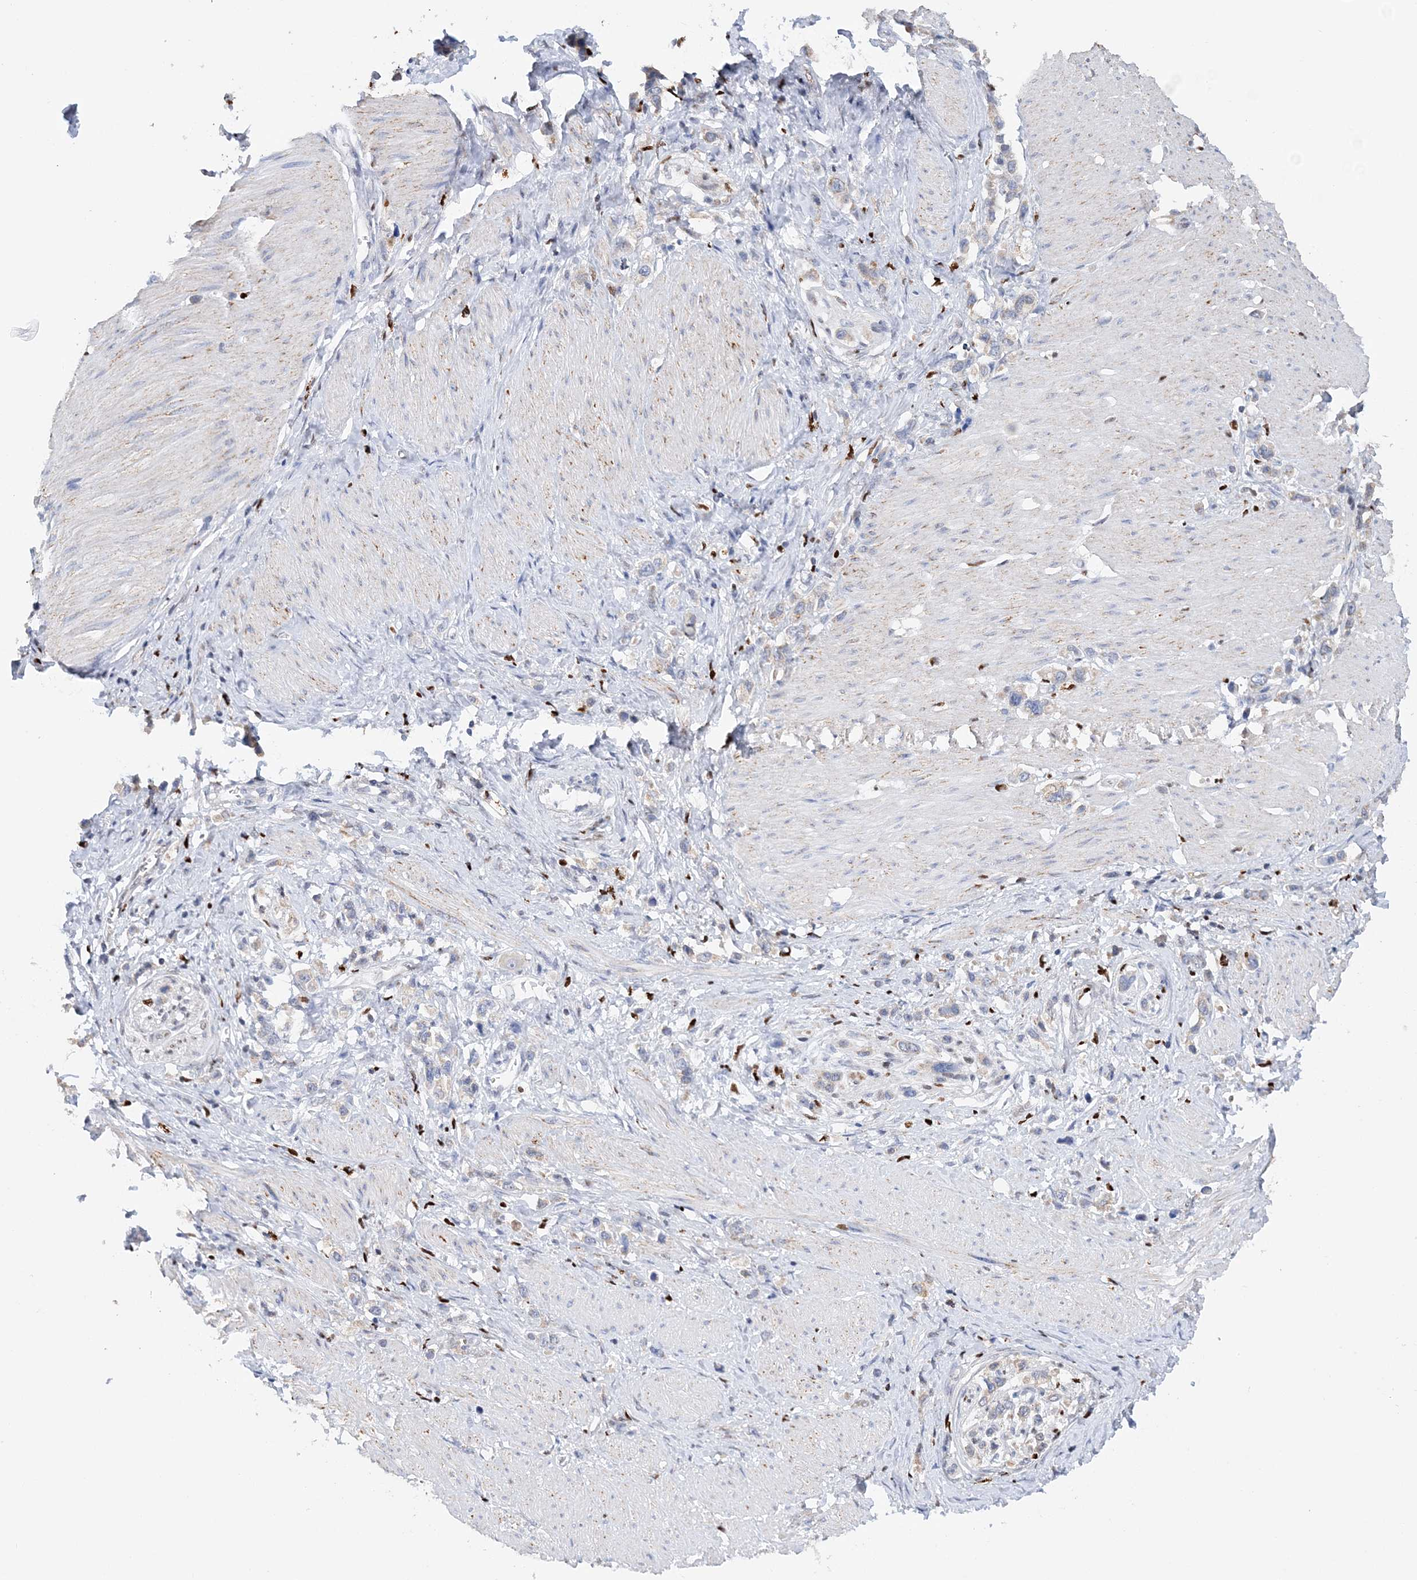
{"staining": {"intensity": "weak", "quantity": "<25%", "location": "cytoplasmic/membranous"}, "tissue": "stomach cancer", "cell_type": "Tumor cells", "image_type": "cancer", "snomed": [{"axis": "morphology", "description": "Normal tissue, NOS"}, {"axis": "morphology", "description": "Adenocarcinoma, NOS"}, {"axis": "topography", "description": "Stomach, upper"}, {"axis": "topography", "description": "Stomach"}], "caption": "Tumor cells show no significant protein positivity in stomach adenocarcinoma. The staining is performed using DAB brown chromogen with nuclei counter-stained in using hematoxylin.", "gene": "NIT2", "patient": {"sex": "female", "age": 65}}